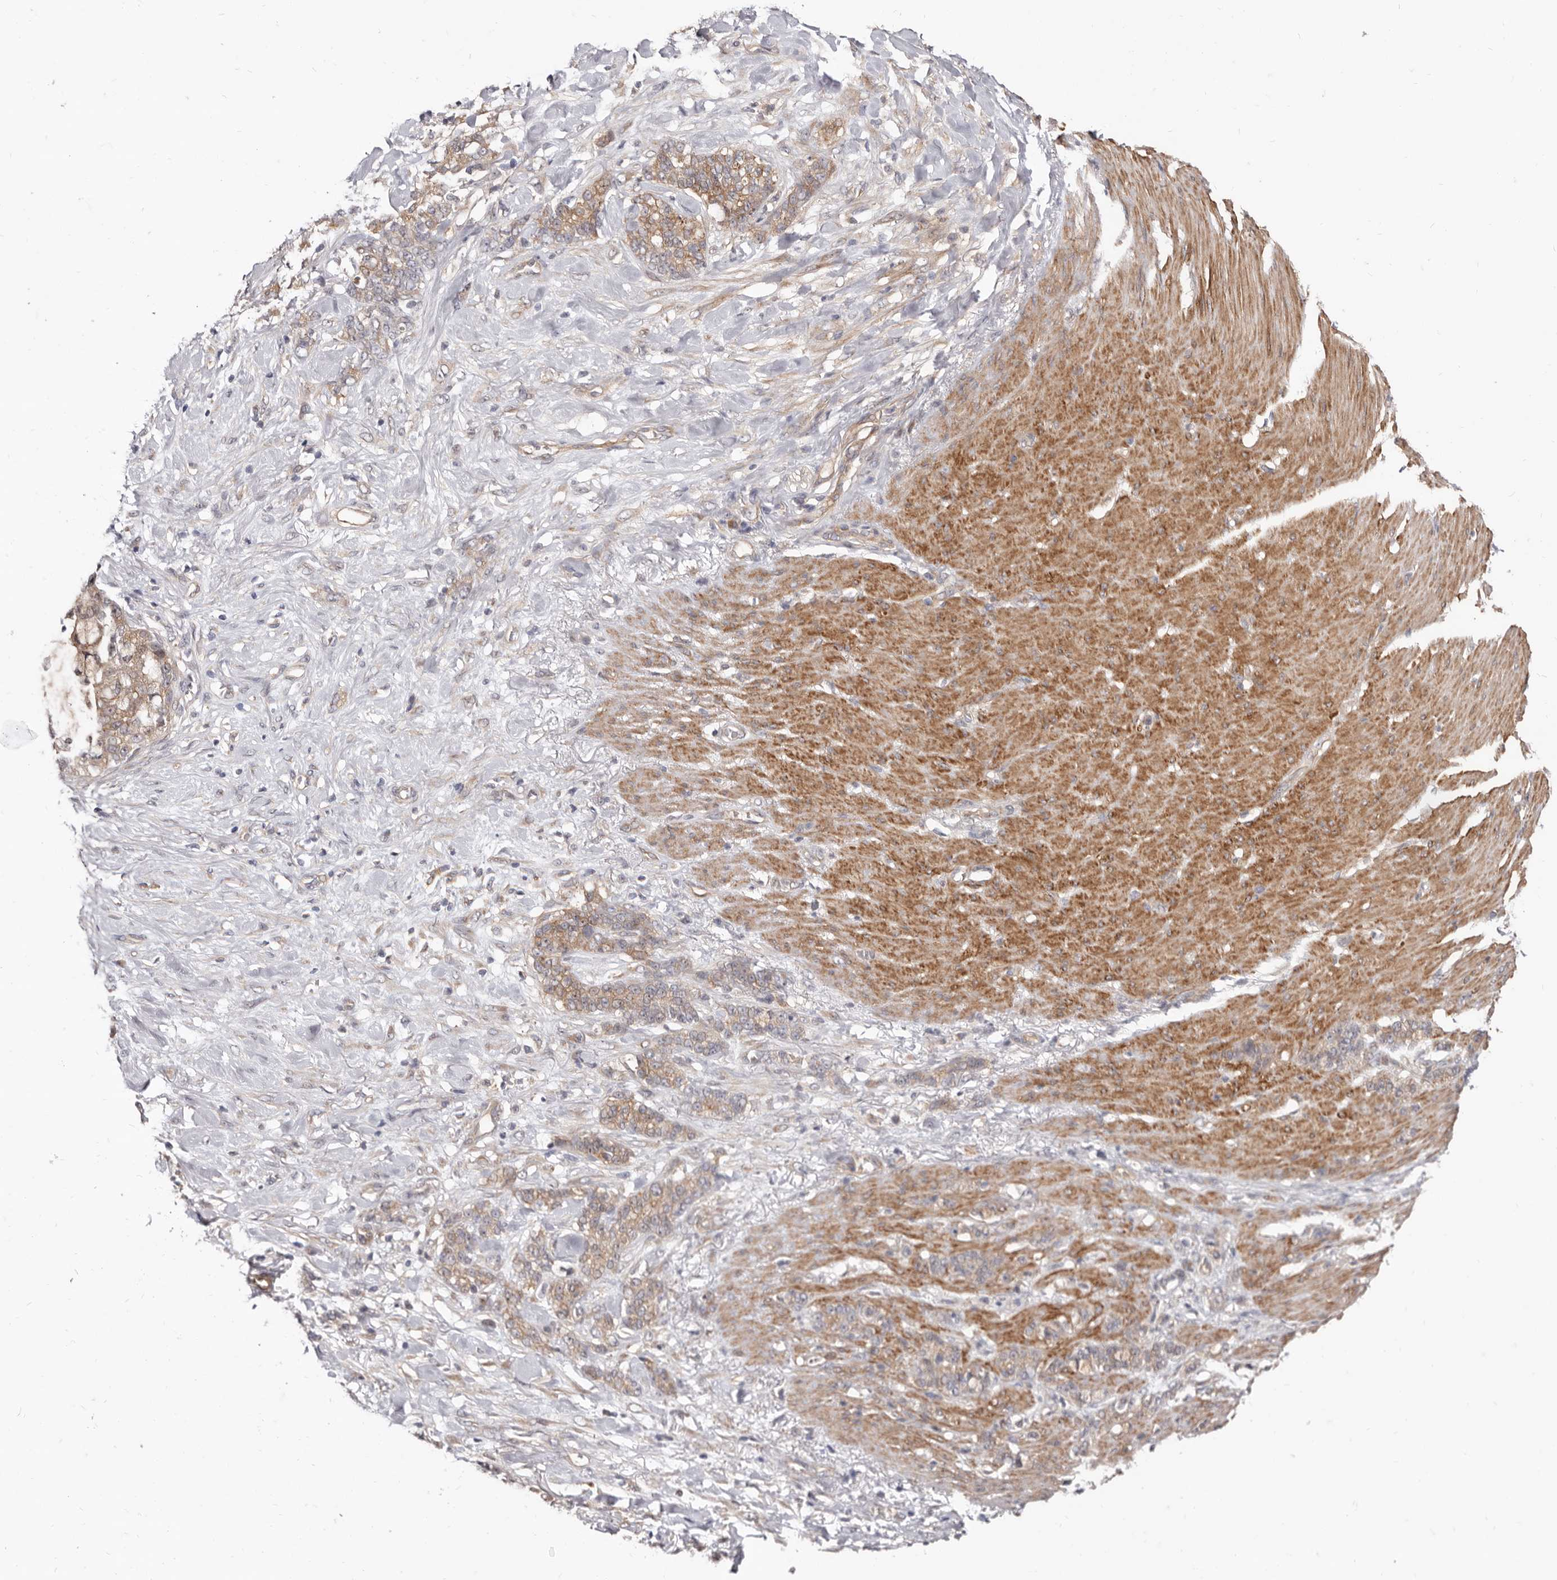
{"staining": {"intensity": "weak", "quantity": ">75%", "location": "cytoplasmic/membranous"}, "tissue": "stomach cancer", "cell_type": "Tumor cells", "image_type": "cancer", "snomed": [{"axis": "morphology", "description": "Adenocarcinoma, NOS"}, {"axis": "topography", "description": "Stomach, lower"}], "caption": "Immunohistochemistry (IHC) of human stomach cancer shows low levels of weak cytoplasmic/membranous positivity in about >75% of tumor cells. The protein of interest is stained brown, and the nuclei are stained in blue (DAB IHC with brightfield microscopy, high magnification).", "gene": "GPATCH4", "patient": {"sex": "male", "age": 88}}